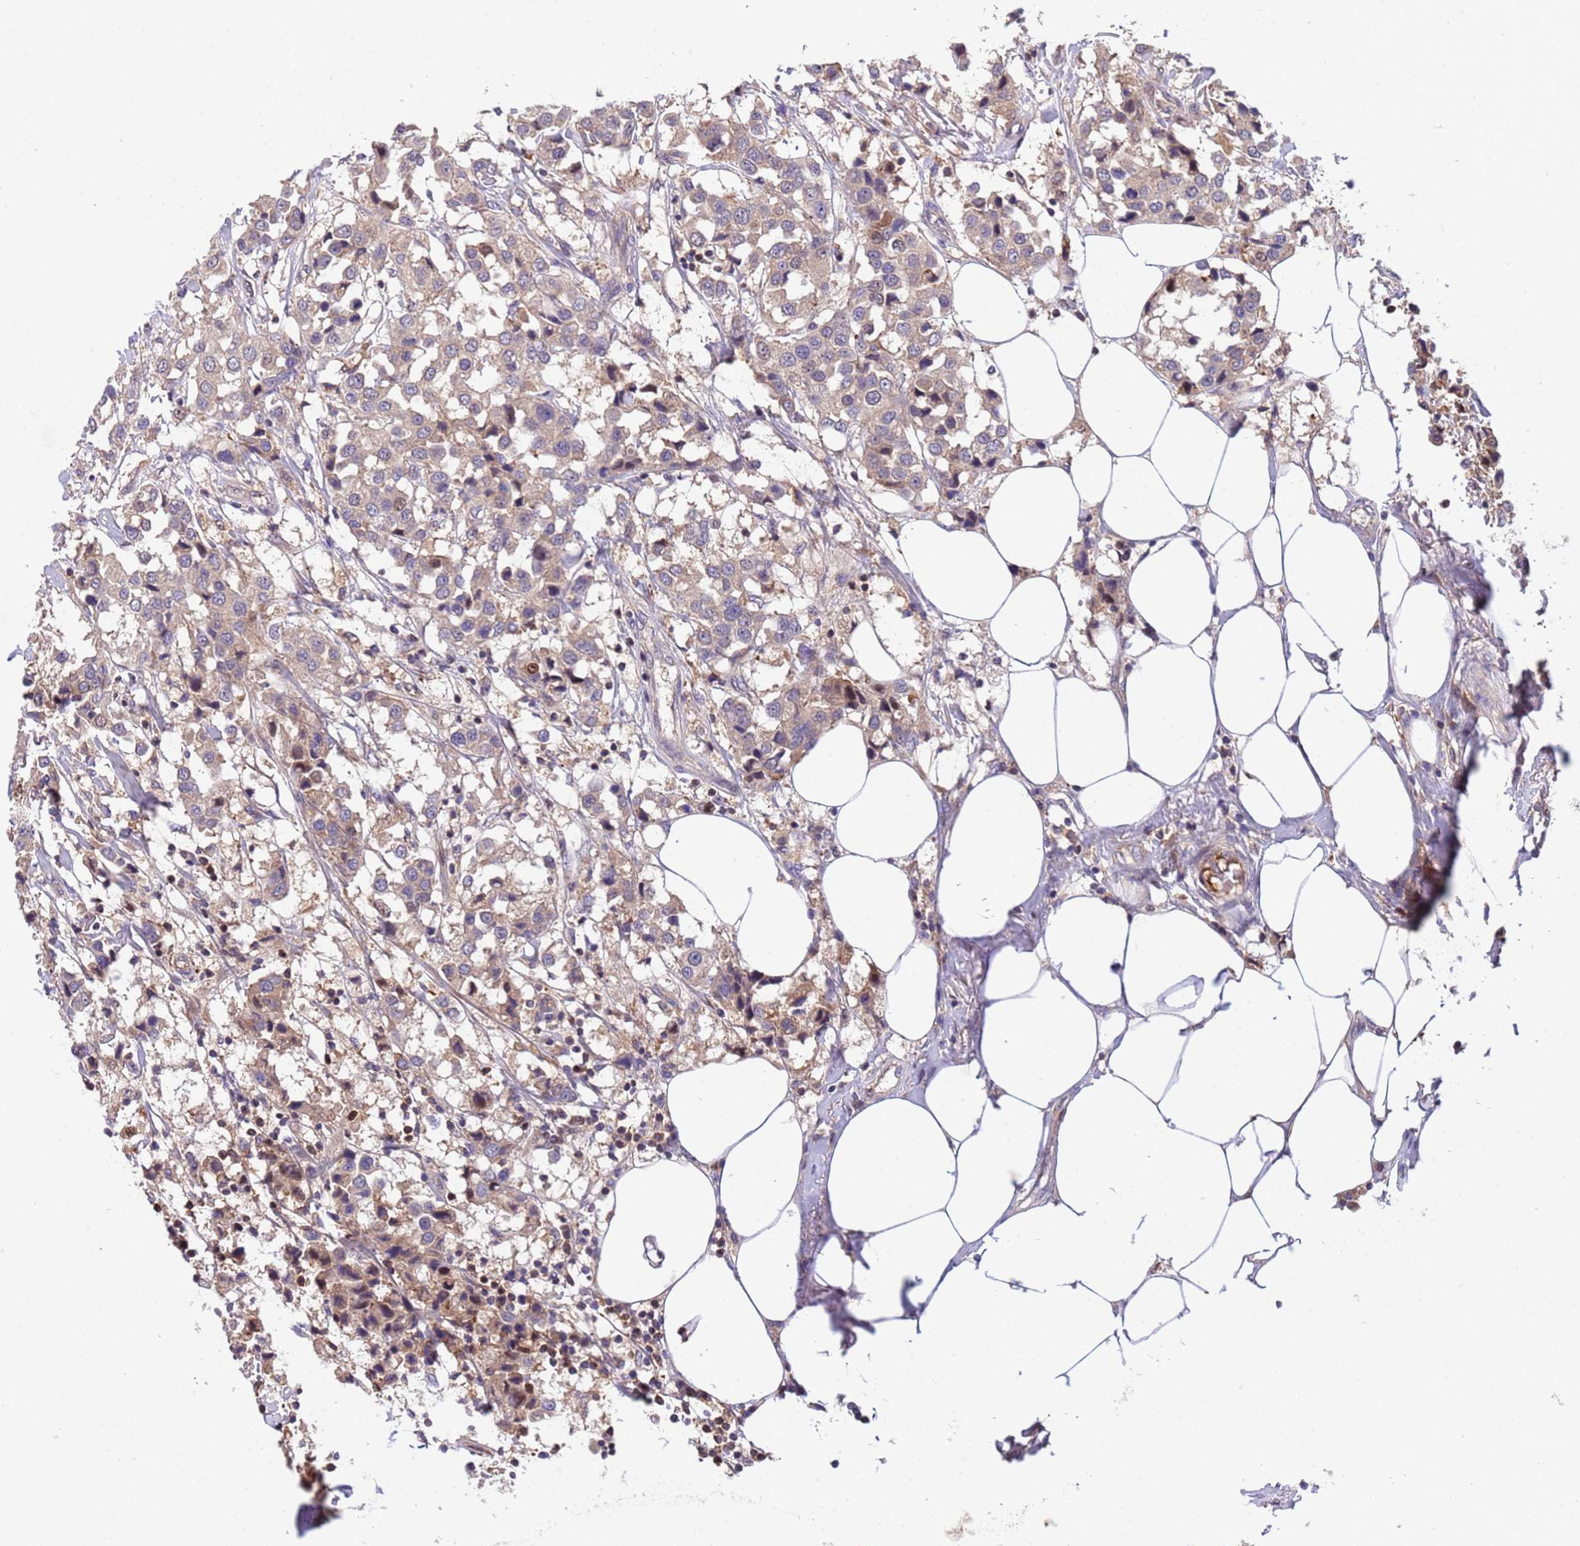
{"staining": {"intensity": "moderate", "quantity": "25%-75%", "location": "cytoplasmic/membranous"}, "tissue": "breast cancer", "cell_type": "Tumor cells", "image_type": "cancer", "snomed": [{"axis": "morphology", "description": "Duct carcinoma"}, {"axis": "topography", "description": "Breast"}], "caption": "Moderate cytoplasmic/membranous expression is appreciated in approximately 25%-75% of tumor cells in breast cancer (infiltrating ductal carcinoma). Using DAB (brown) and hematoxylin (blue) stains, captured at high magnification using brightfield microscopy.", "gene": "PARP16", "patient": {"sex": "female", "age": 80}}